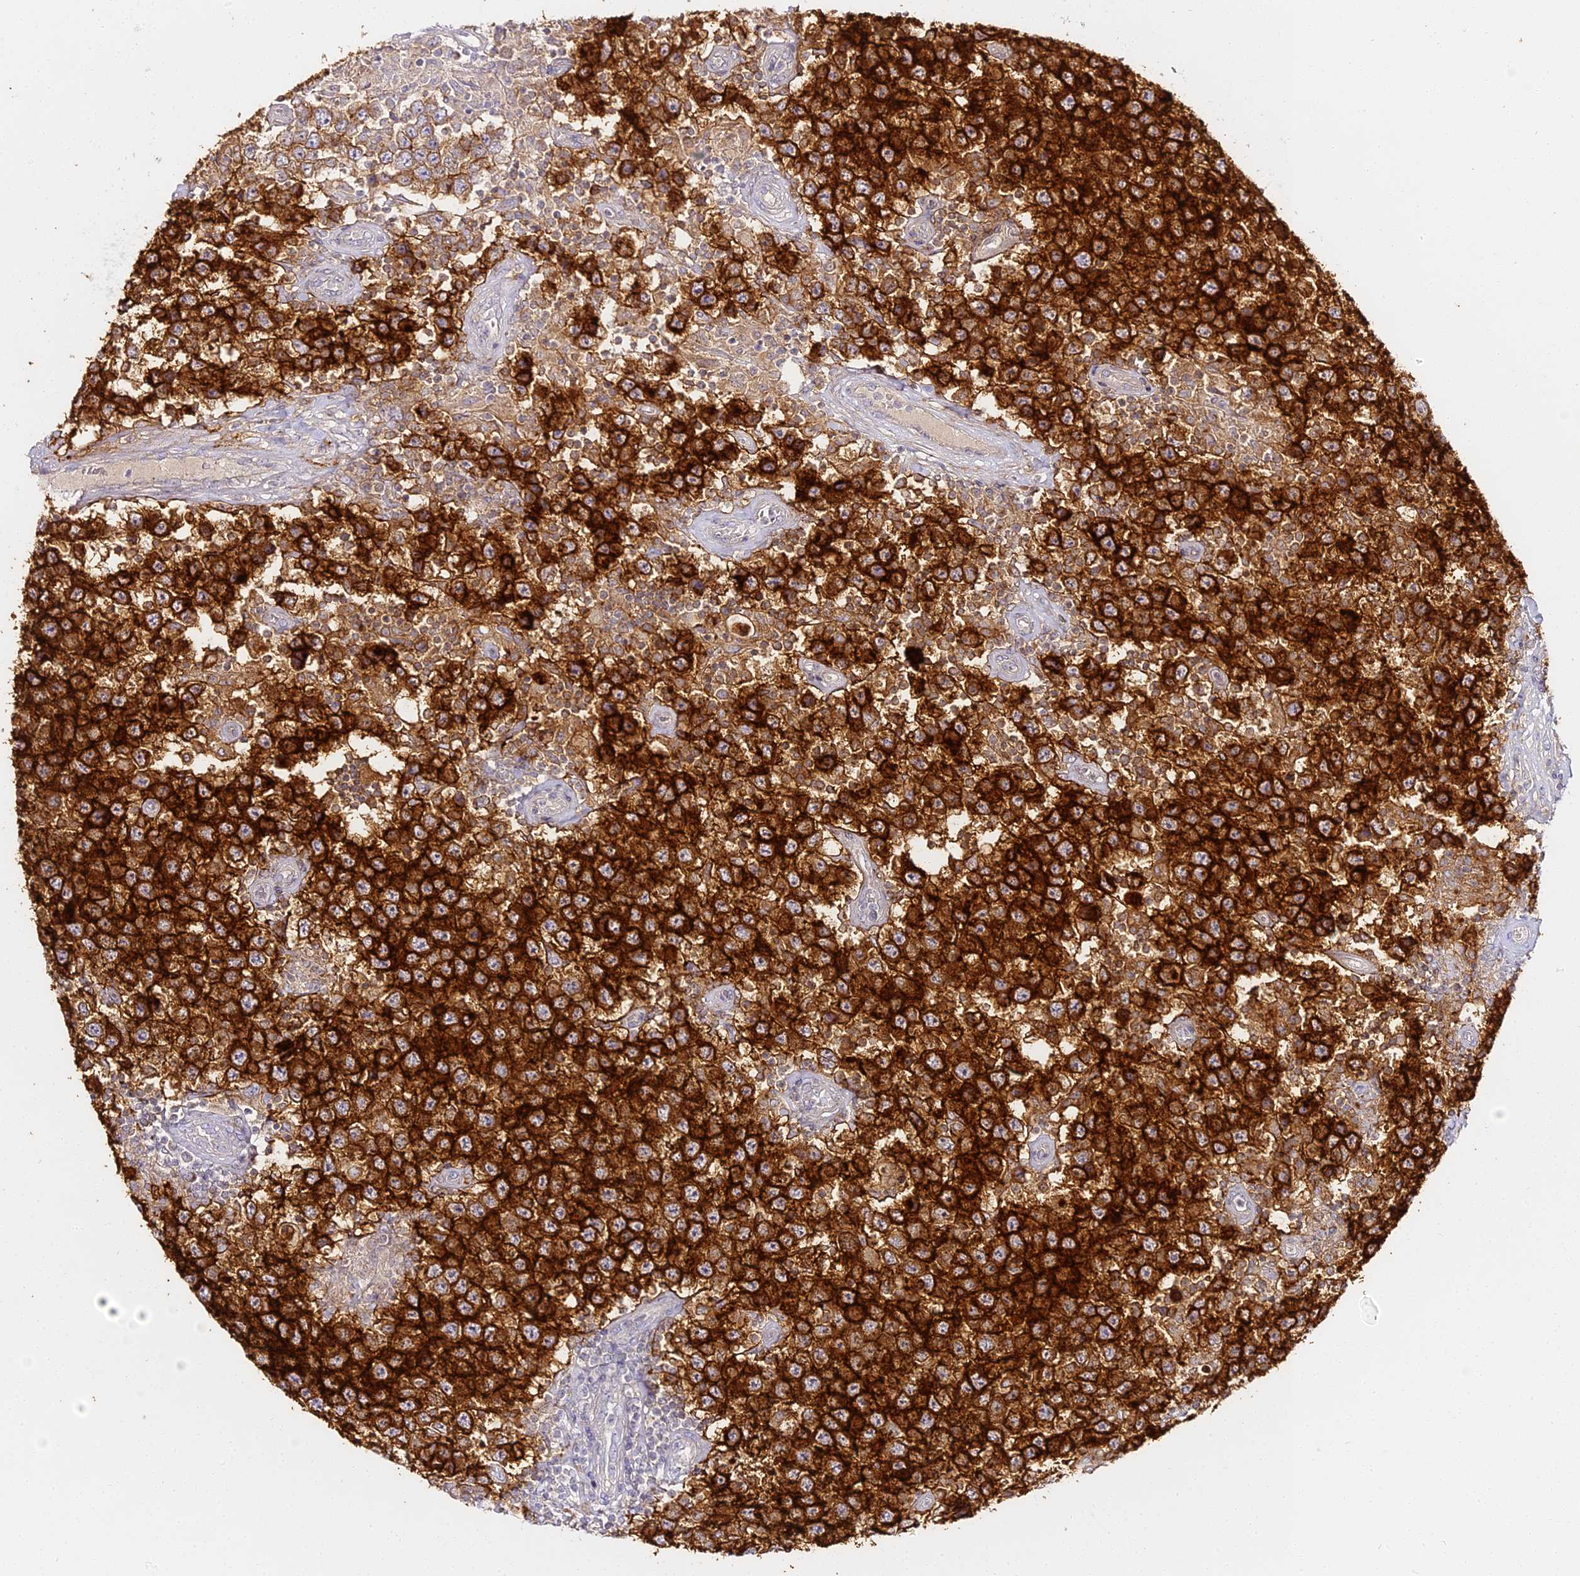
{"staining": {"intensity": "strong", "quantity": ">75%", "location": "cytoplasmic/membranous"}, "tissue": "testis cancer", "cell_type": "Tumor cells", "image_type": "cancer", "snomed": [{"axis": "morphology", "description": "Normal tissue, NOS"}, {"axis": "morphology", "description": "Urothelial carcinoma, High grade"}, {"axis": "morphology", "description": "Seminoma, NOS"}, {"axis": "morphology", "description": "Carcinoma, Embryonal, NOS"}, {"axis": "topography", "description": "Urinary bladder"}, {"axis": "topography", "description": "Testis"}], "caption": "High-grade urothelial carcinoma (testis) tissue demonstrates strong cytoplasmic/membranous expression in about >75% of tumor cells (DAB = brown stain, brightfield microscopy at high magnification).", "gene": "ALPG", "patient": {"sex": "male", "age": 41}}